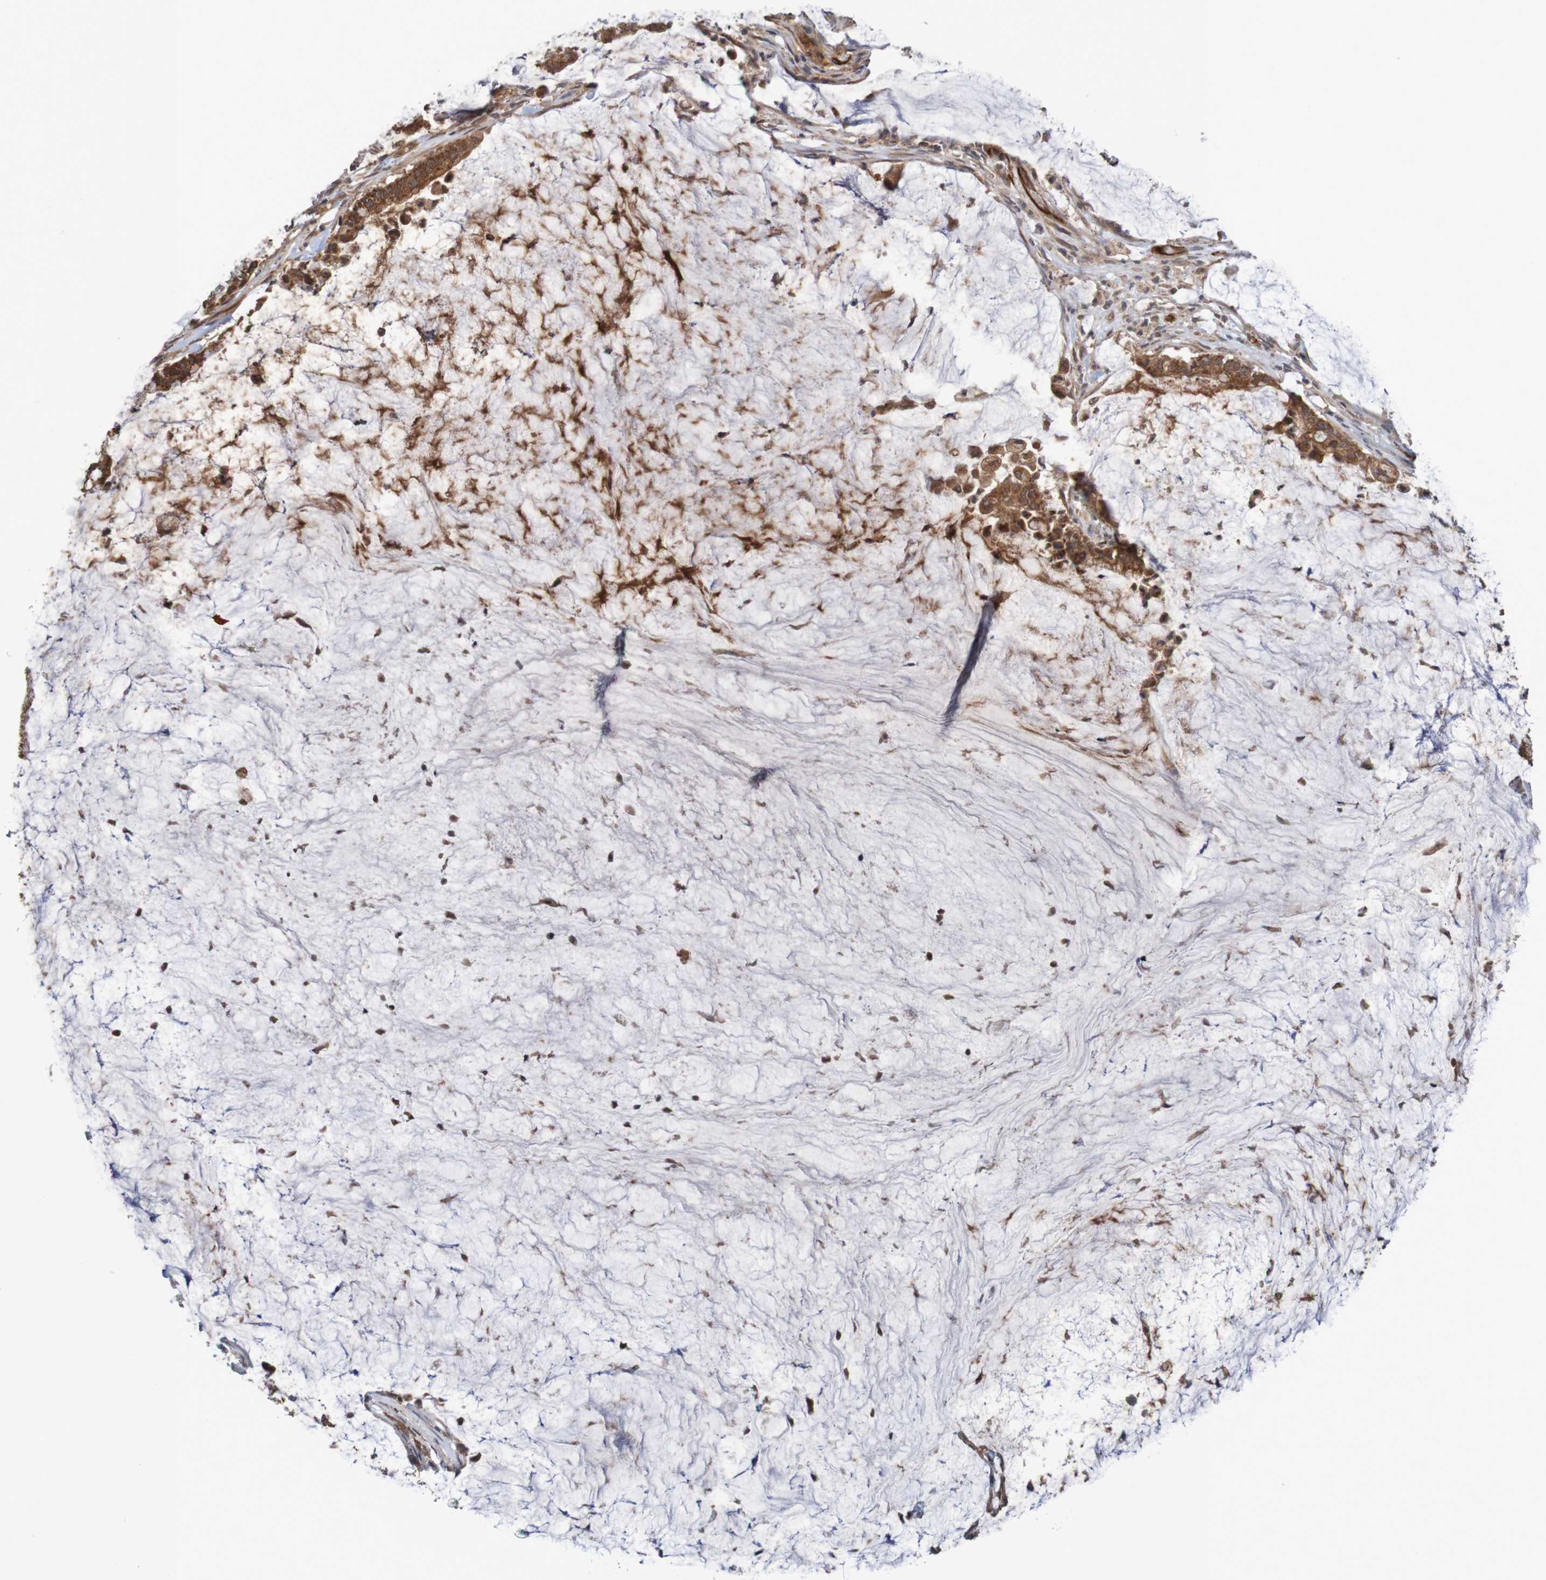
{"staining": {"intensity": "strong", "quantity": ">75%", "location": "cytoplasmic/membranous"}, "tissue": "pancreatic cancer", "cell_type": "Tumor cells", "image_type": "cancer", "snomed": [{"axis": "morphology", "description": "Adenocarcinoma, NOS"}, {"axis": "topography", "description": "Pancreas"}], "caption": "This is a histology image of immunohistochemistry (IHC) staining of pancreatic adenocarcinoma, which shows strong expression in the cytoplasmic/membranous of tumor cells.", "gene": "MRPL52", "patient": {"sex": "male", "age": 41}}